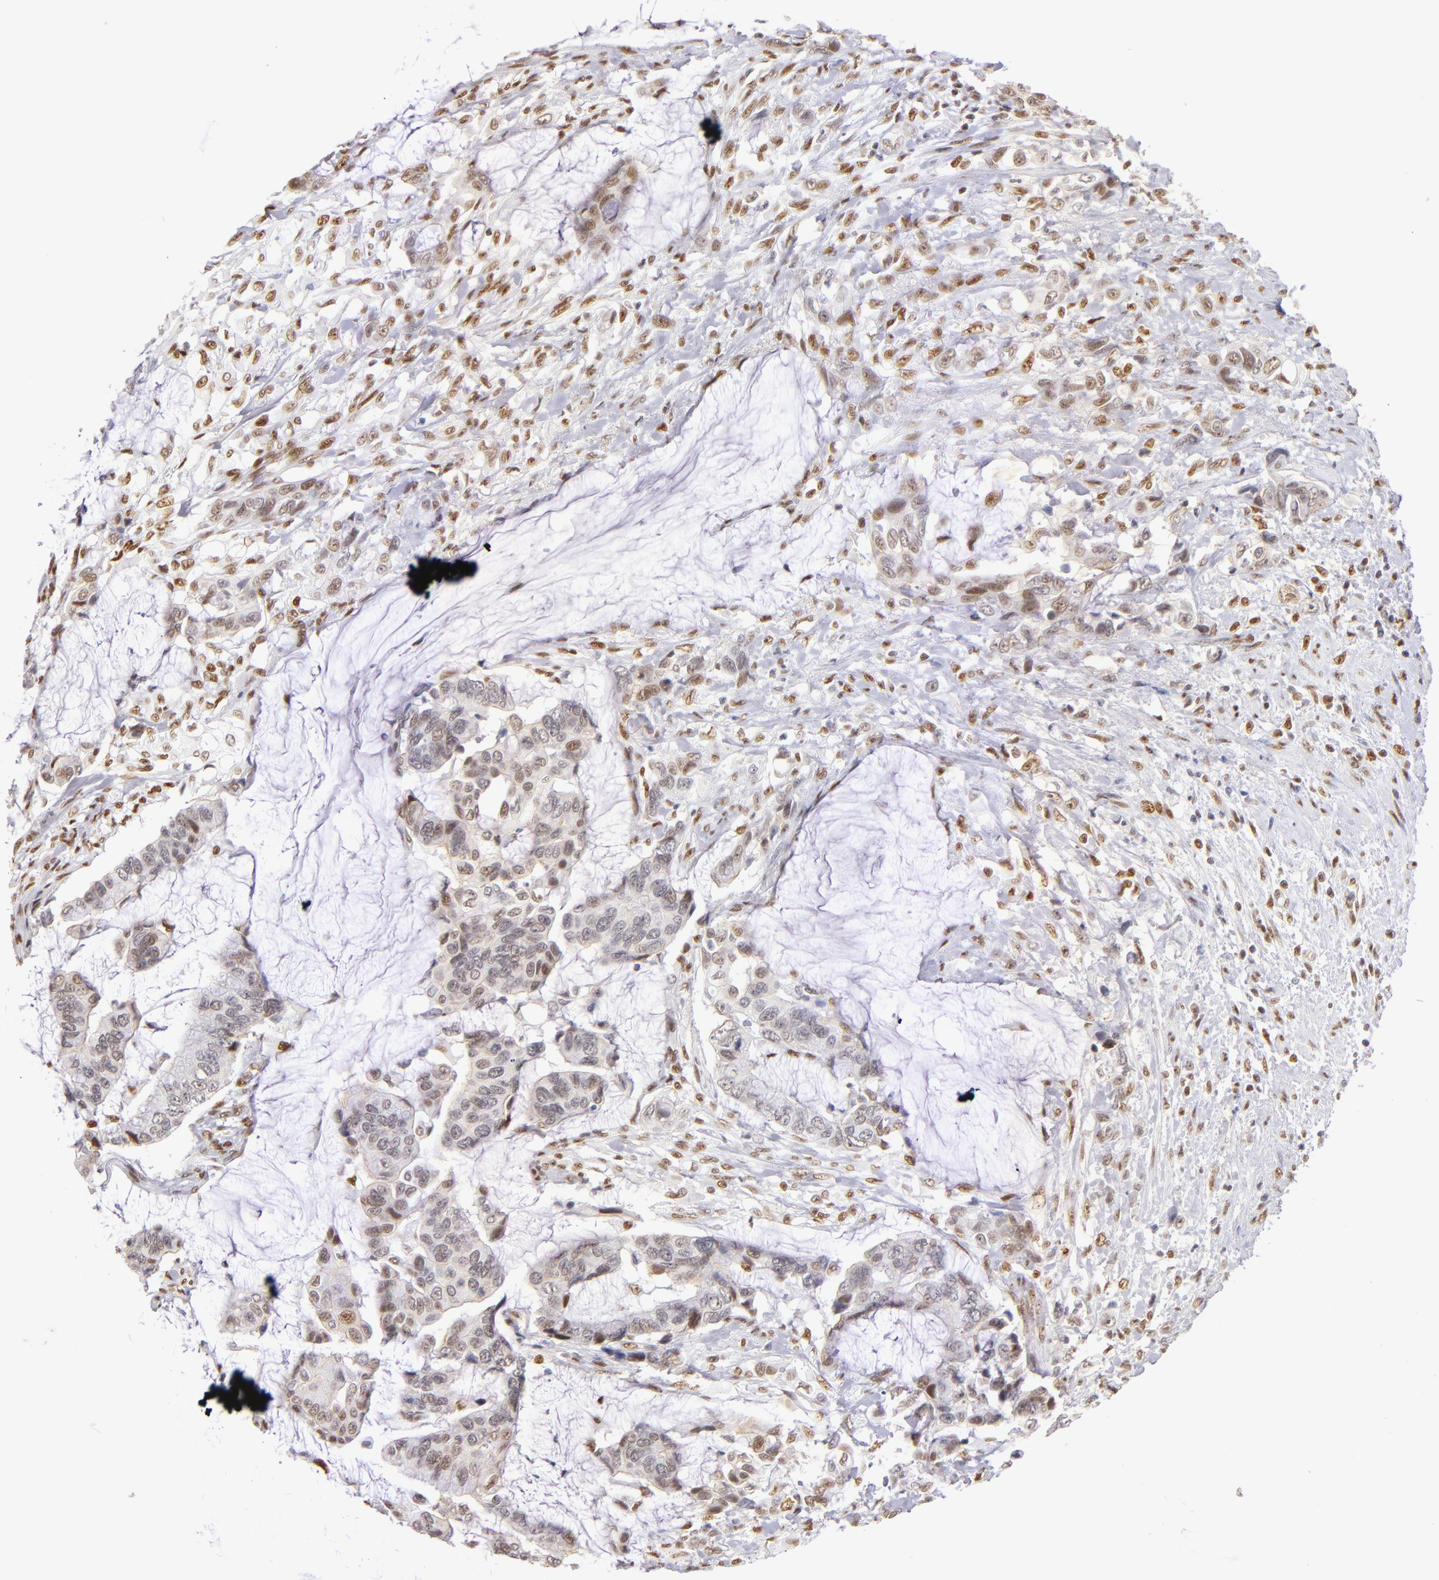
{"staining": {"intensity": "weak", "quantity": "<25%", "location": "nuclear"}, "tissue": "colorectal cancer", "cell_type": "Tumor cells", "image_type": "cancer", "snomed": [{"axis": "morphology", "description": "Adenocarcinoma, NOS"}, {"axis": "topography", "description": "Rectum"}], "caption": "Micrograph shows no significant protein positivity in tumor cells of colorectal cancer (adenocarcinoma).", "gene": "NCOR2", "patient": {"sex": "female", "age": 59}}